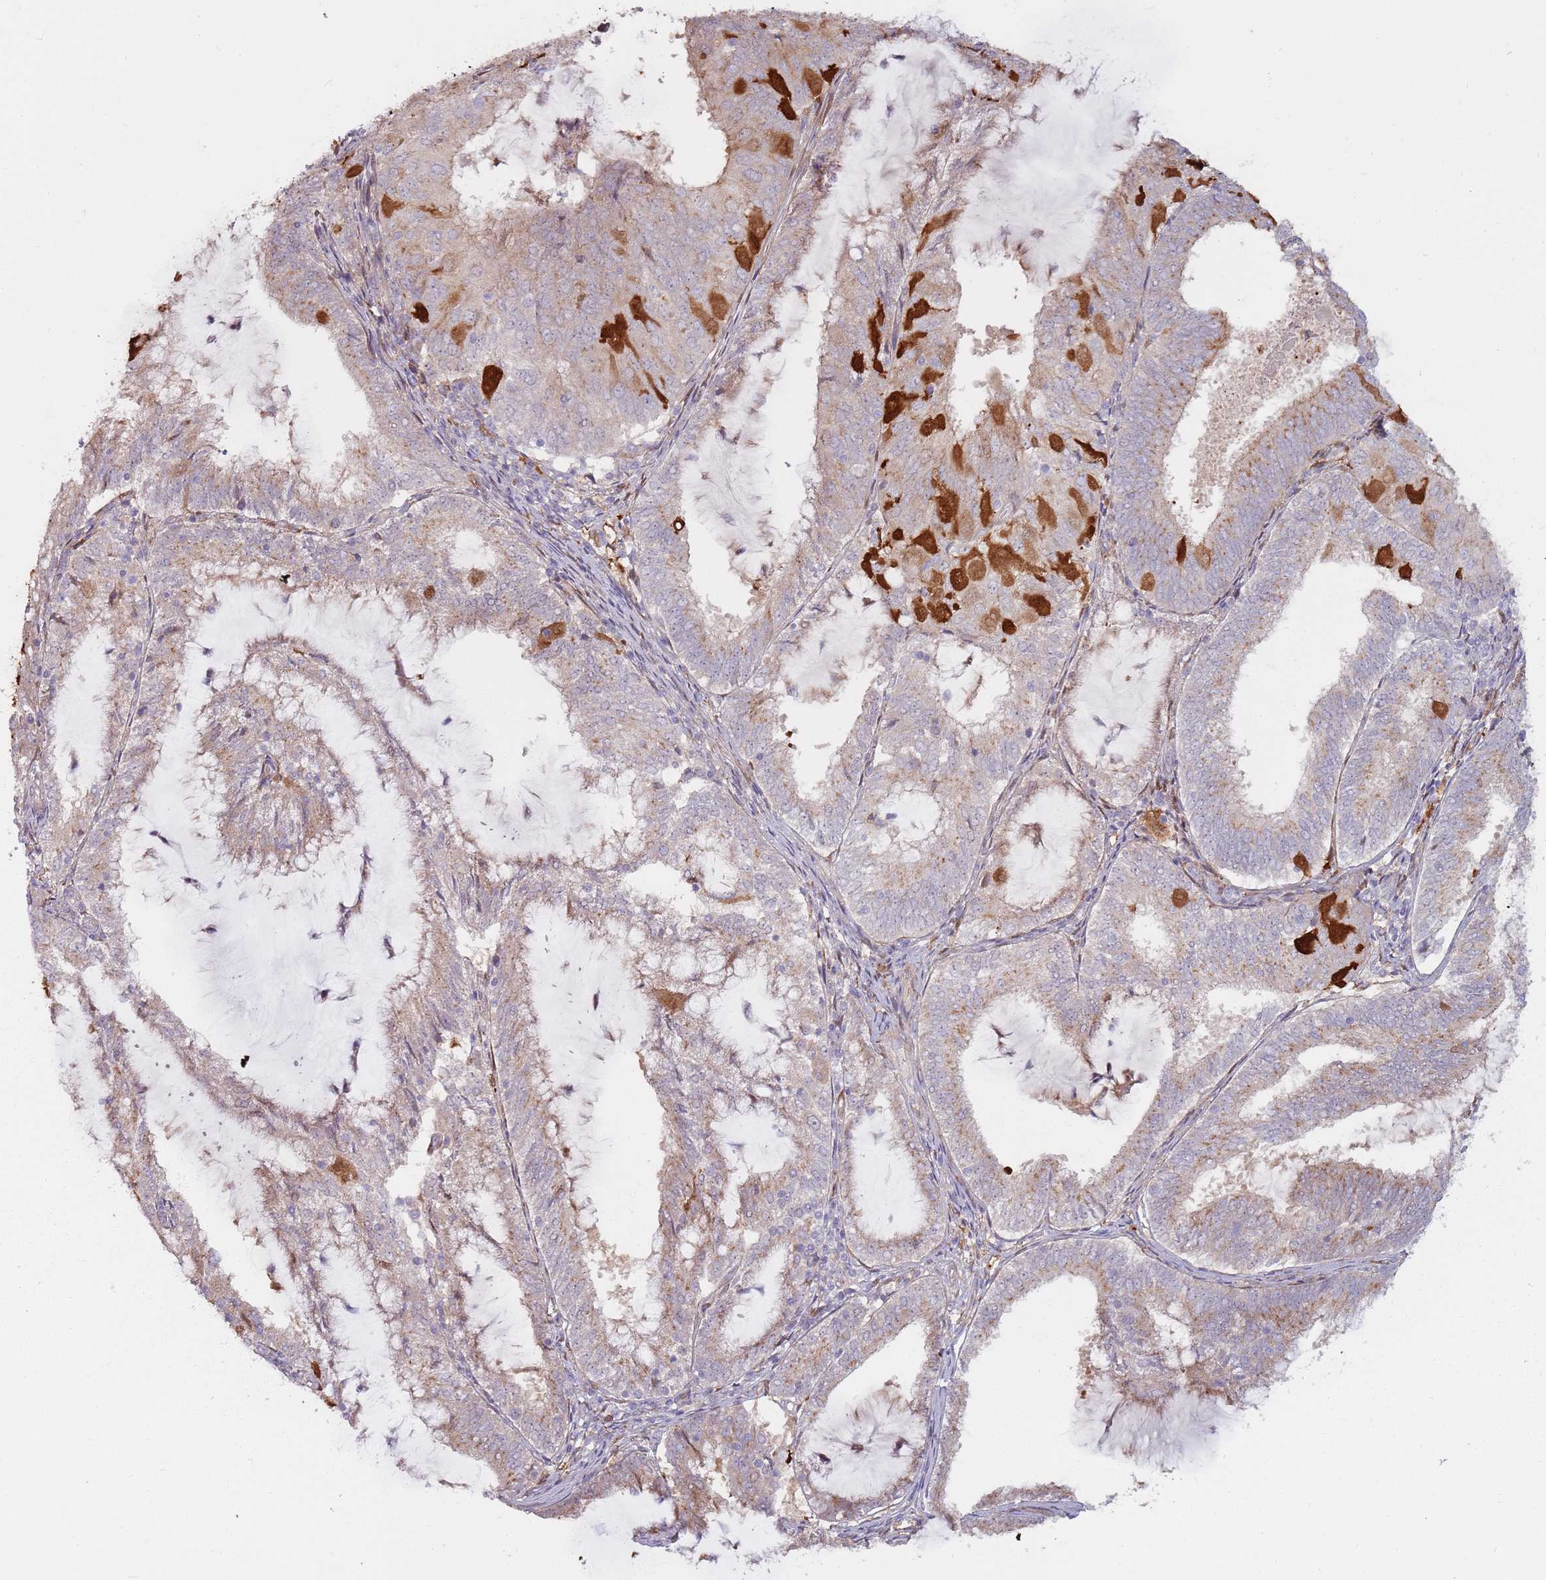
{"staining": {"intensity": "strong", "quantity": "<25%", "location": "cytoplasmic/membranous,nuclear"}, "tissue": "endometrial cancer", "cell_type": "Tumor cells", "image_type": "cancer", "snomed": [{"axis": "morphology", "description": "Adenocarcinoma, NOS"}, {"axis": "topography", "description": "Endometrium"}], "caption": "An immunohistochemistry micrograph of neoplastic tissue is shown. Protein staining in brown labels strong cytoplasmic/membranous and nuclear positivity in endometrial cancer within tumor cells. (Brightfield microscopy of DAB IHC at high magnification).", "gene": "CCDC150", "patient": {"sex": "female", "age": 81}}